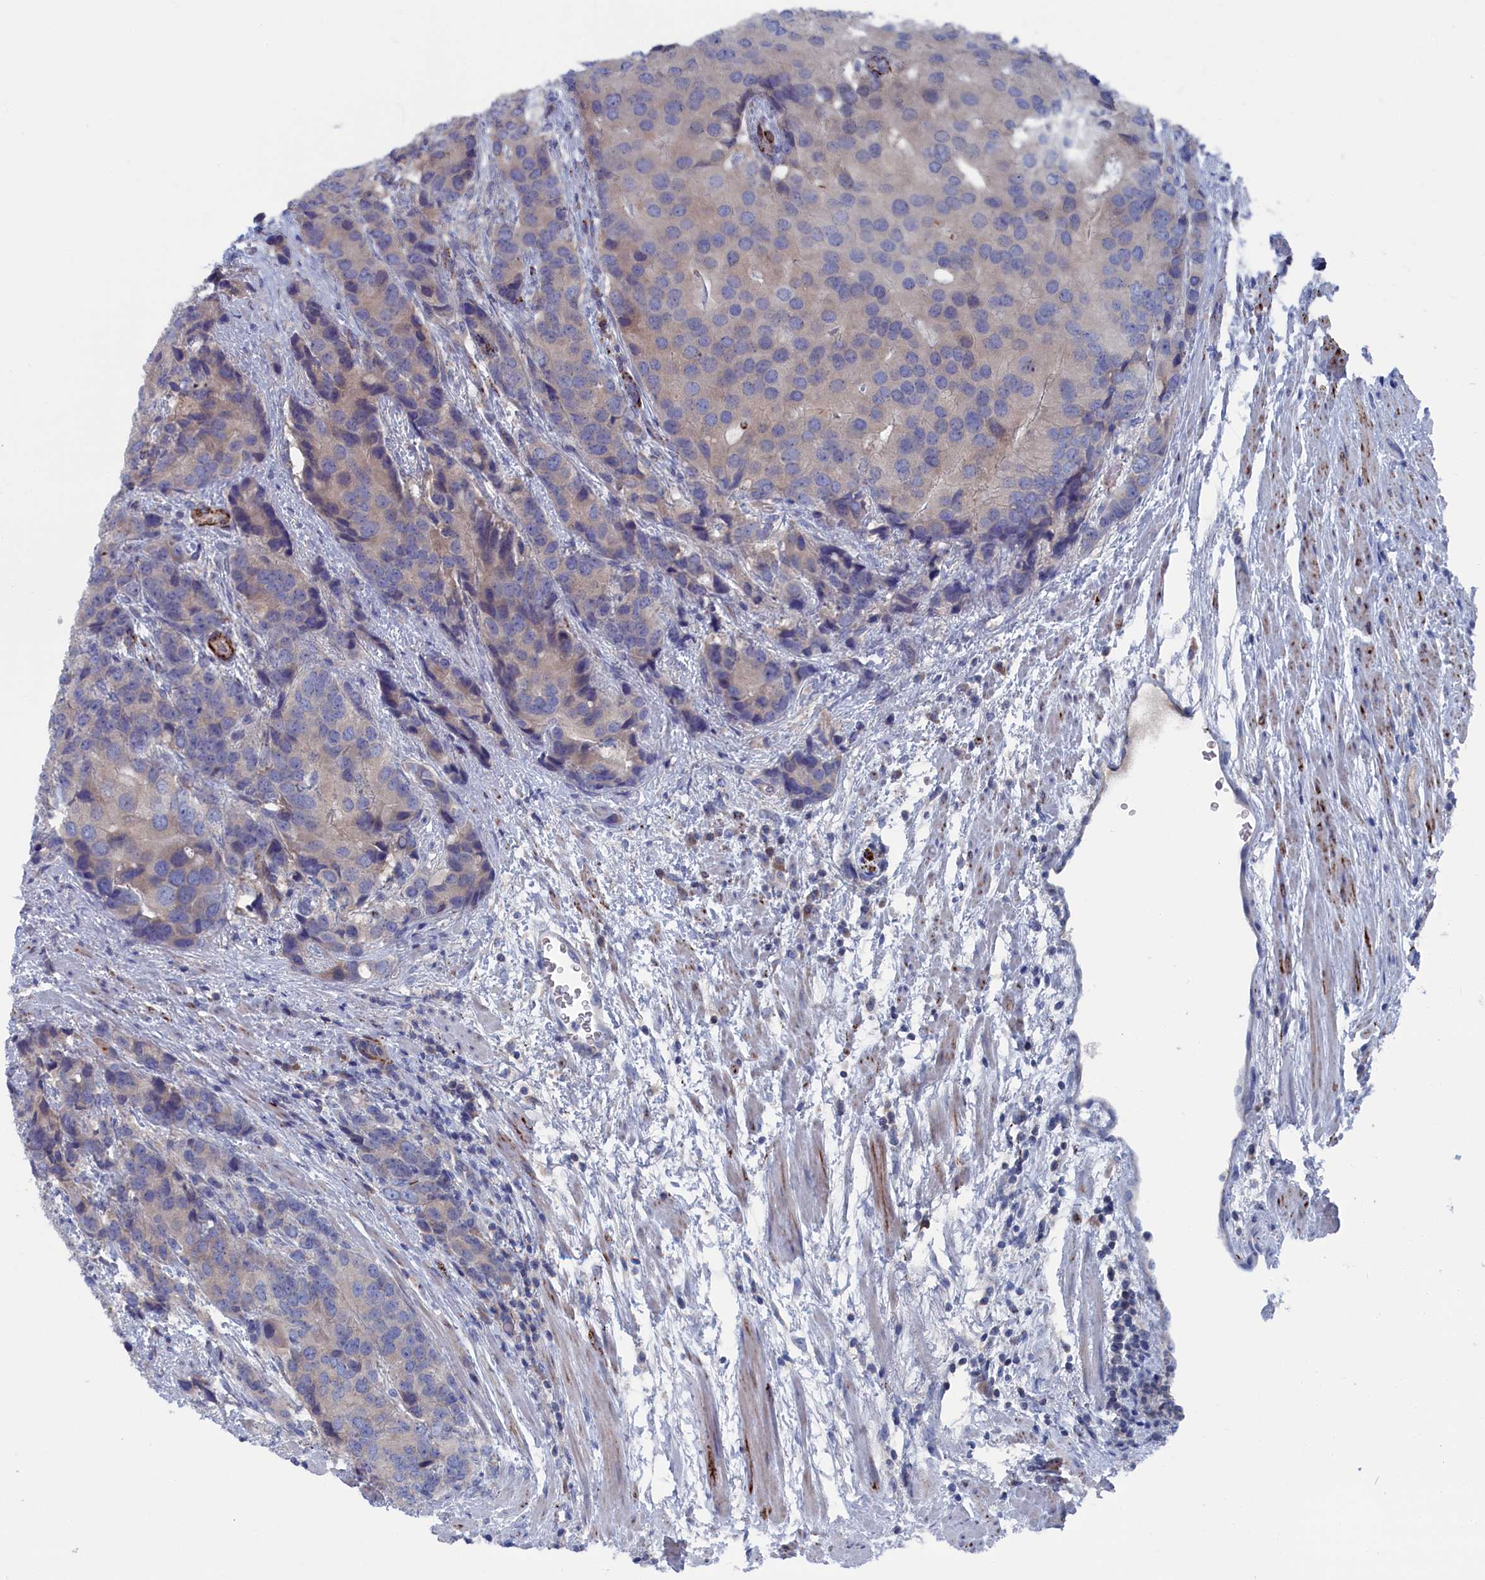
{"staining": {"intensity": "weak", "quantity": "25%-75%", "location": "cytoplasmic/membranous"}, "tissue": "prostate cancer", "cell_type": "Tumor cells", "image_type": "cancer", "snomed": [{"axis": "morphology", "description": "Adenocarcinoma, High grade"}, {"axis": "topography", "description": "Prostate"}], "caption": "Protein expression analysis of human prostate adenocarcinoma (high-grade) reveals weak cytoplasmic/membranous positivity in approximately 25%-75% of tumor cells. (DAB IHC with brightfield microscopy, high magnification).", "gene": "CEND1", "patient": {"sex": "male", "age": 62}}